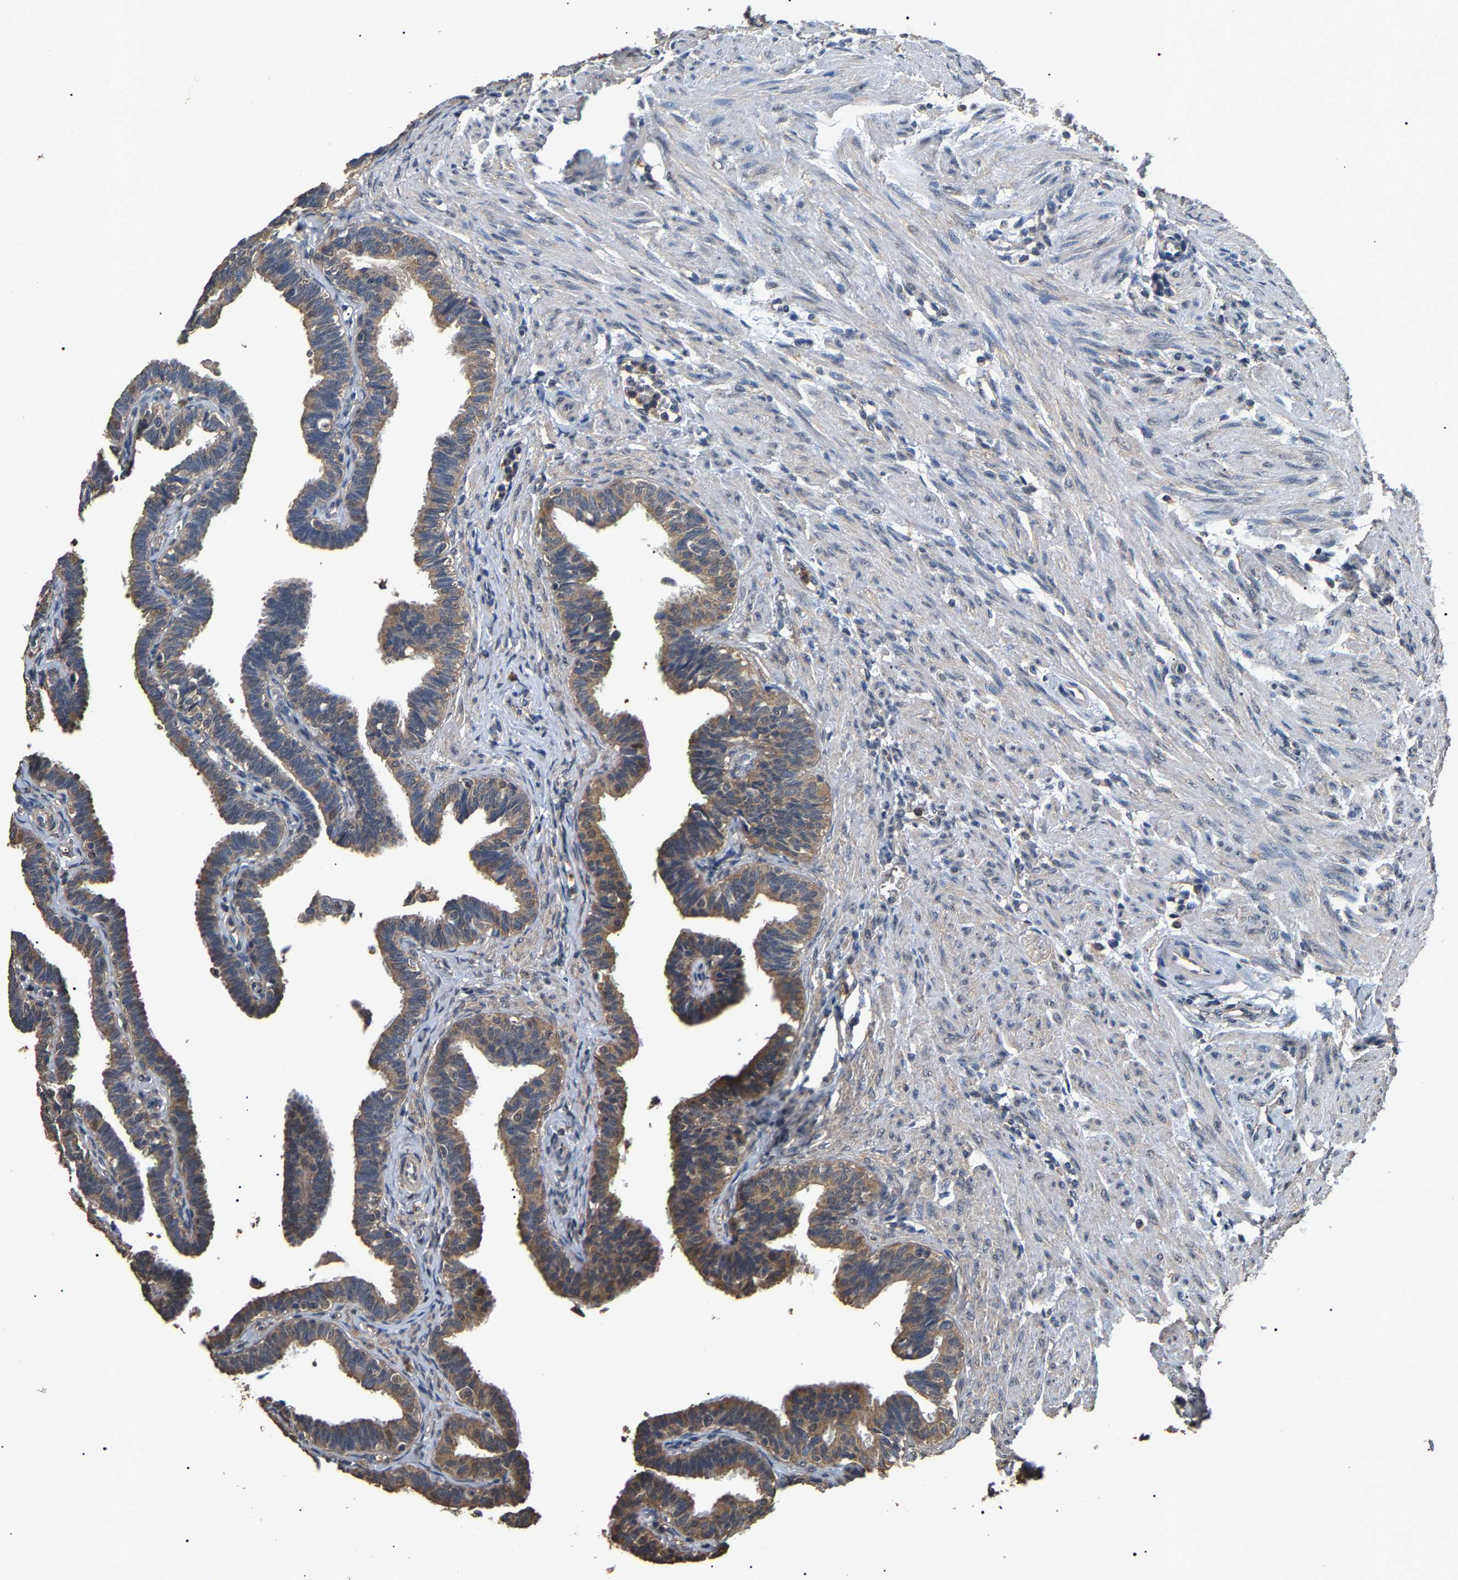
{"staining": {"intensity": "weak", "quantity": ">75%", "location": "cytoplasmic/membranous"}, "tissue": "fallopian tube", "cell_type": "Glandular cells", "image_type": "normal", "snomed": [{"axis": "morphology", "description": "Normal tissue, NOS"}, {"axis": "topography", "description": "Fallopian tube"}, {"axis": "topography", "description": "Ovary"}], "caption": "Glandular cells display weak cytoplasmic/membranous positivity in about >75% of cells in unremarkable fallopian tube.", "gene": "PSMD8", "patient": {"sex": "female", "age": 23}}